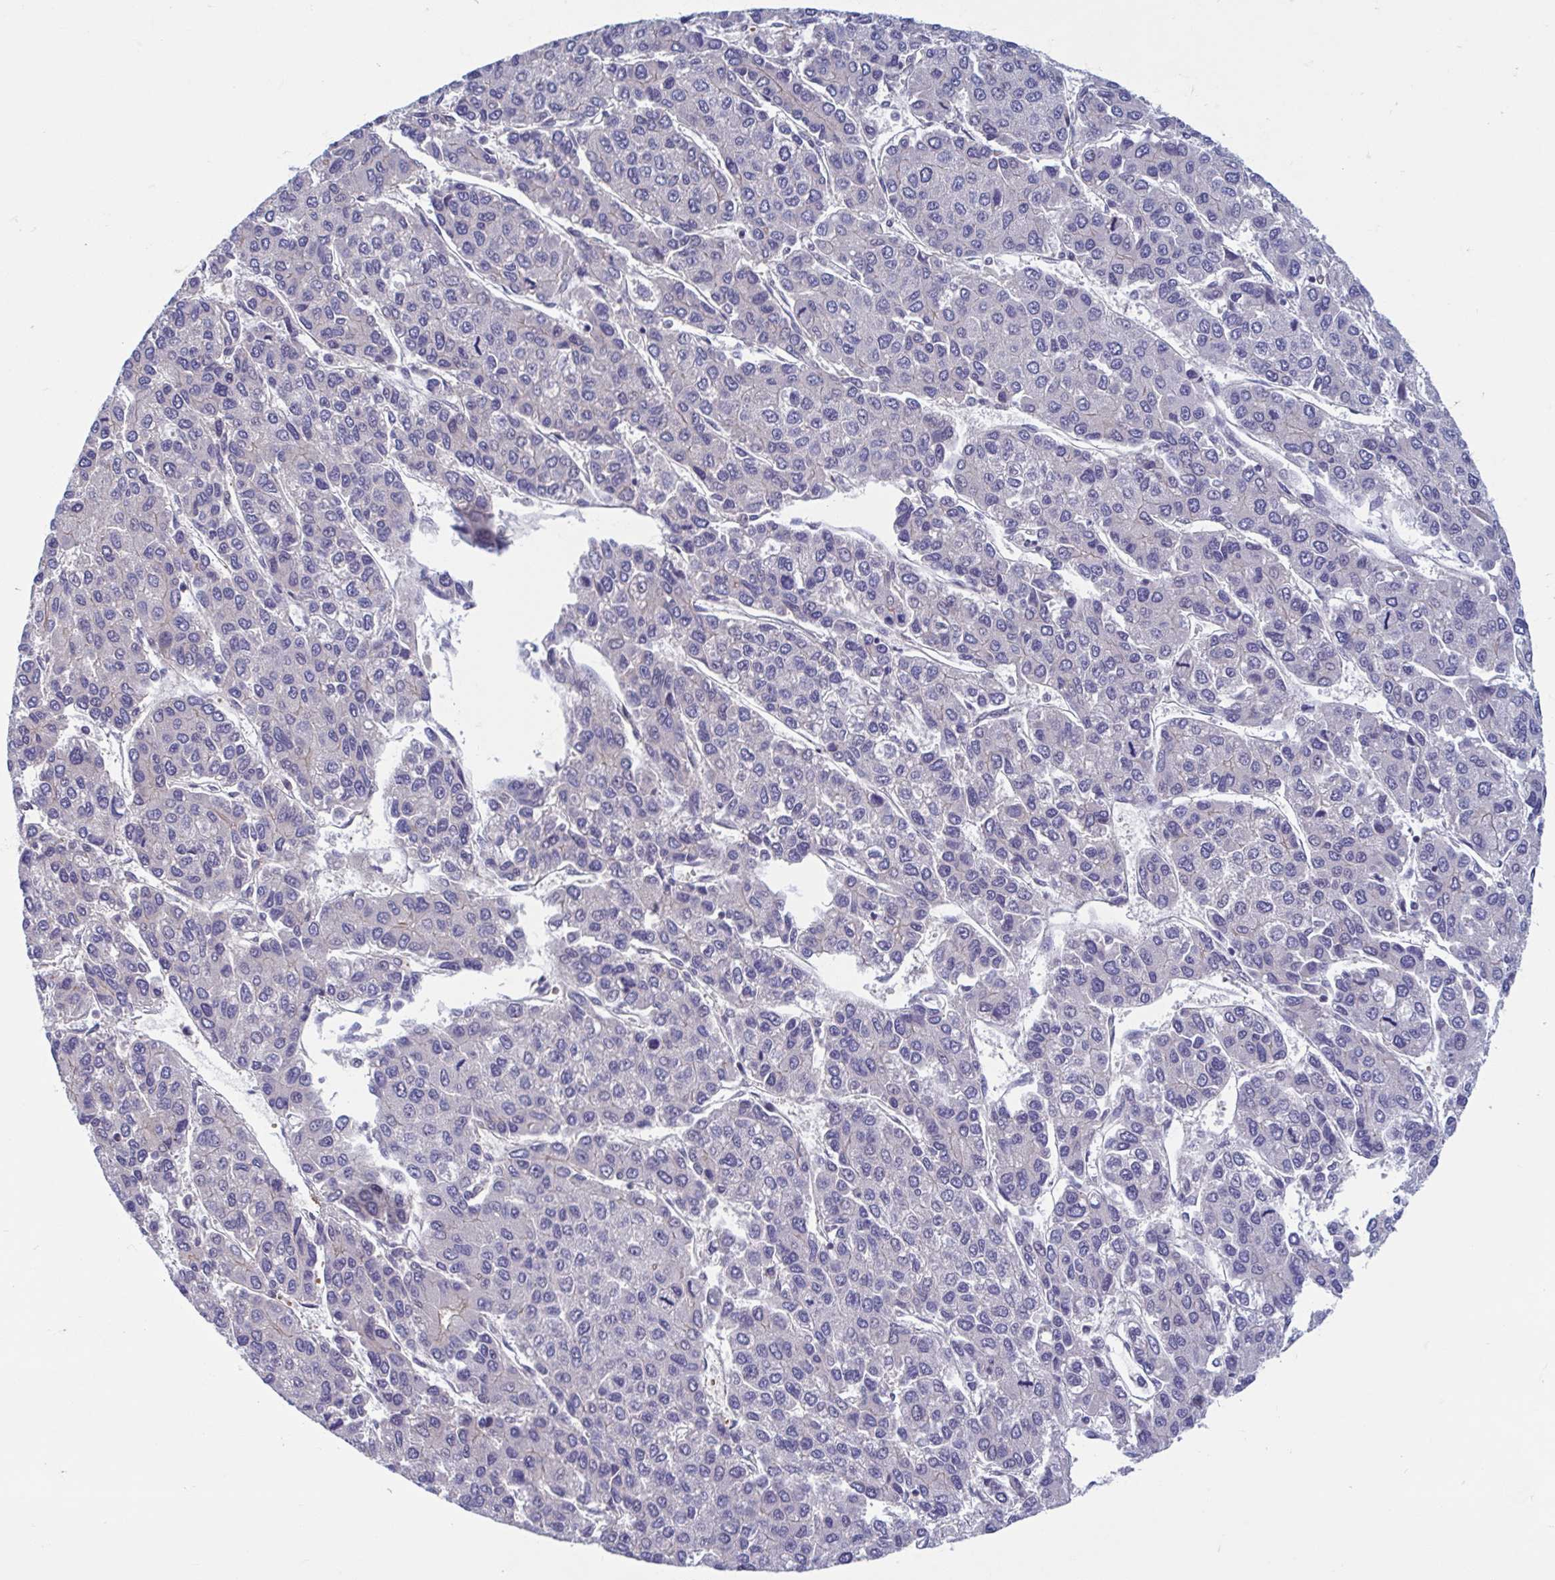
{"staining": {"intensity": "negative", "quantity": "none", "location": "none"}, "tissue": "liver cancer", "cell_type": "Tumor cells", "image_type": "cancer", "snomed": [{"axis": "morphology", "description": "Carcinoma, Hepatocellular, NOS"}, {"axis": "topography", "description": "Liver"}], "caption": "Immunohistochemical staining of liver hepatocellular carcinoma displays no significant expression in tumor cells. (DAB (3,3'-diaminobenzidine) immunohistochemistry (IHC), high magnification).", "gene": "LRRC38", "patient": {"sex": "female", "age": 66}}